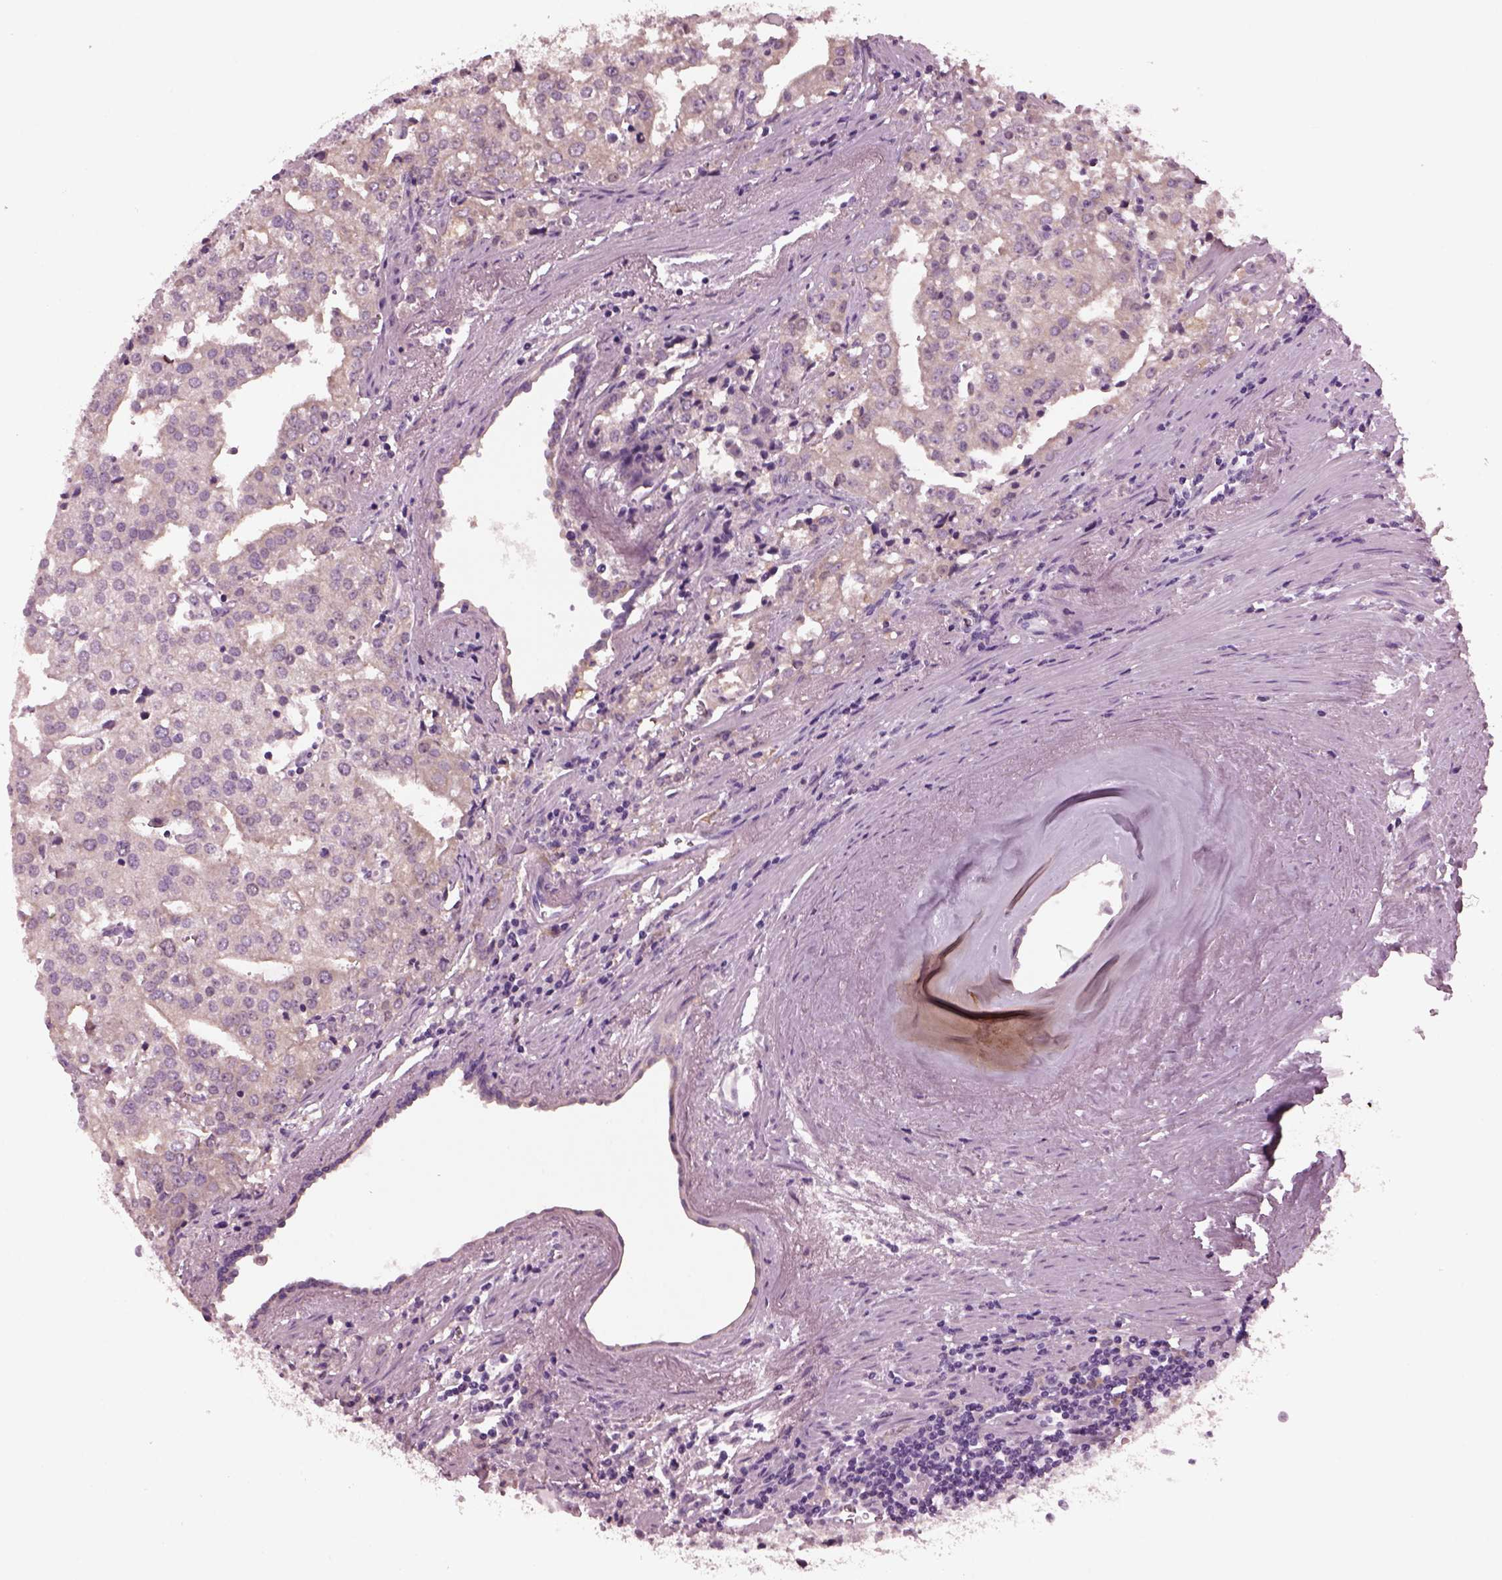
{"staining": {"intensity": "weak", "quantity": "25%-75%", "location": "cytoplasmic/membranous"}, "tissue": "prostate cancer", "cell_type": "Tumor cells", "image_type": "cancer", "snomed": [{"axis": "morphology", "description": "Adenocarcinoma, High grade"}, {"axis": "topography", "description": "Prostate"}], "caption": "Immunohistochemistry (IHC) of prostate cancer (adenocarcinoma (high-grade)) displays low levels of weak cytoplasmic/membranous staining in approximately 25%-75% of tumor cells.", "gene": "SHTN1", "patient": {"sex": "male", "age": 68}}